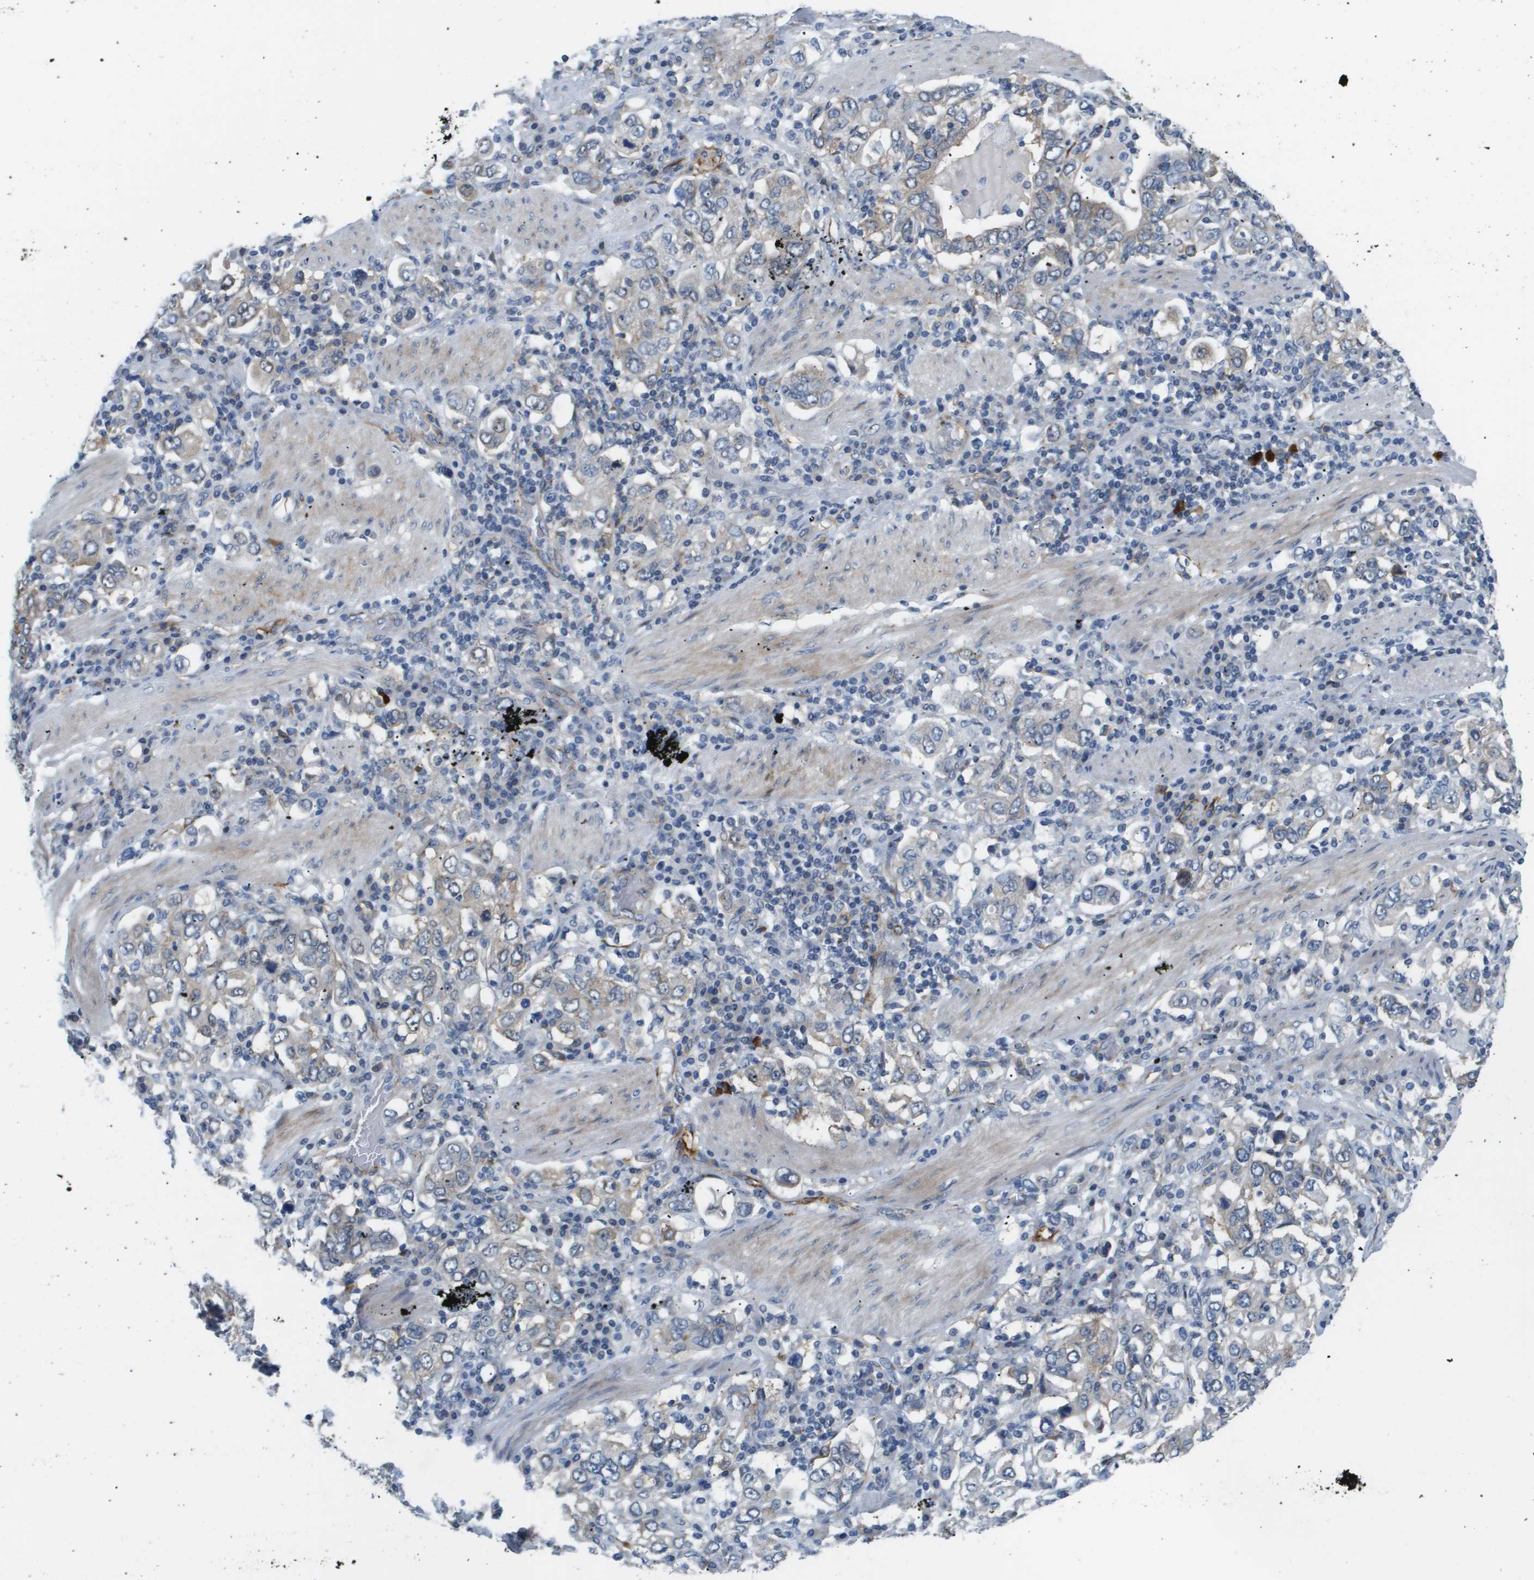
{"staining": {"intensity": "weak", "quantity": "<25%", "location": "cytoplasmic/membranous"}, "tissue": "stomach cancer", "cell_type": "Tumor cells", "image_type": "cancer", "snomed": [{"axis": "morphology", "description": "Adenocarcinoma, NOS"}, {"axis": "topography", "description": "Stomach, upper"}], "caption": "Immunohistochemical staining of human stomach adenocarcinoma exhibits no significant expression in tumor cells.", "gene": "OTUD5", "patient": {"sex": "male", "age": 62}}